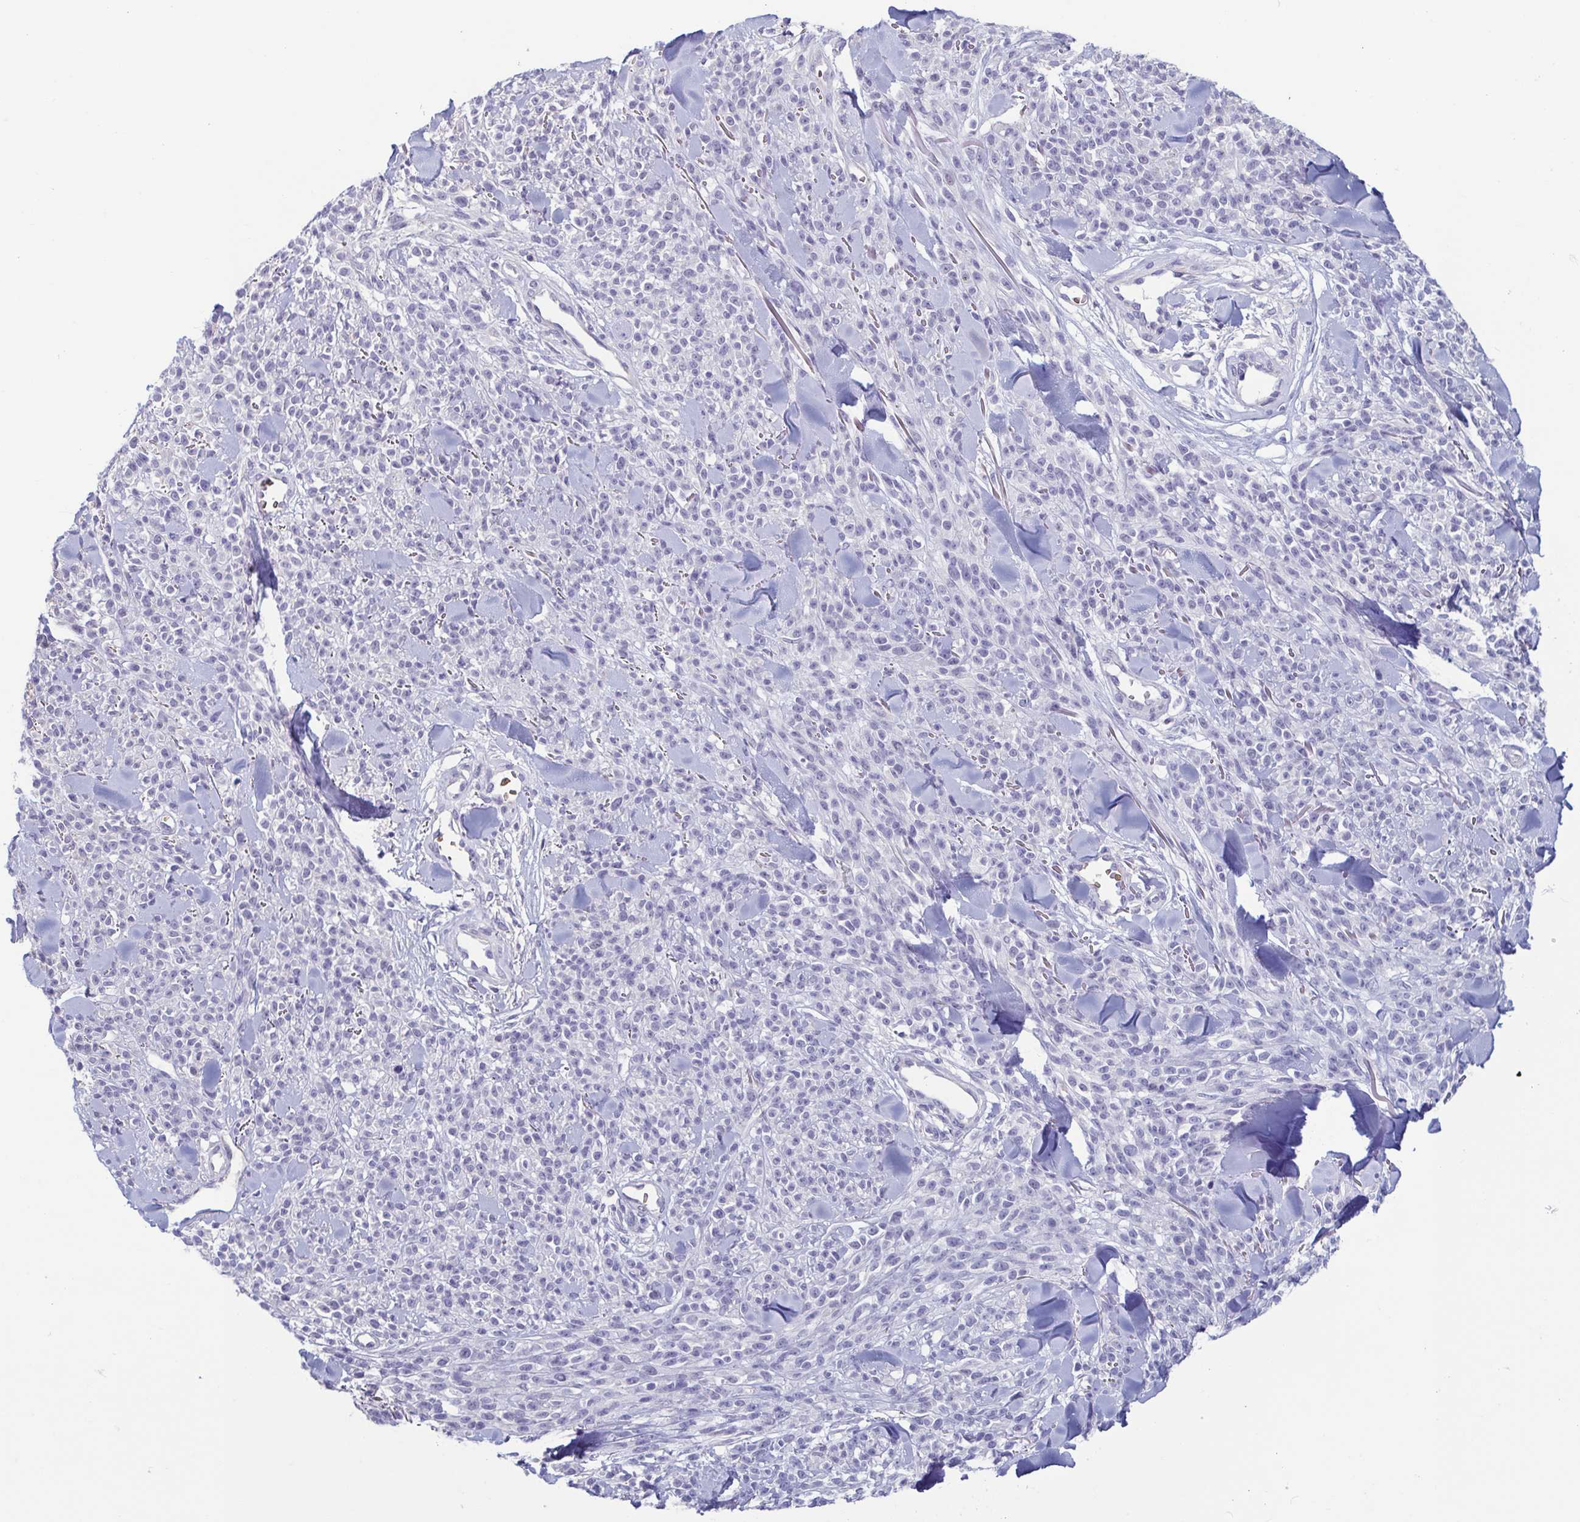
{"staining": {"intensity": "negative", "quantity": "none", "location": "none"}, "tissue": "melanoma", "cell_type": "Tumor cells", "image_type": "cancer", "snomed": [{"axis": "morphology", "description": "Malignant melanoma, NOS"}, {"axis": "topography", "description": "Skin"}, {"axis": "topography", "description": "Skin of trunk"}], "caption": "Image shows no significant protein staining in tumor cells of malignant melanoma. (DAB IHC visualized using brightfield microscopy, high magnification).", "gene": "MORC4", "patient": {"sex": "male", "age": 74}}